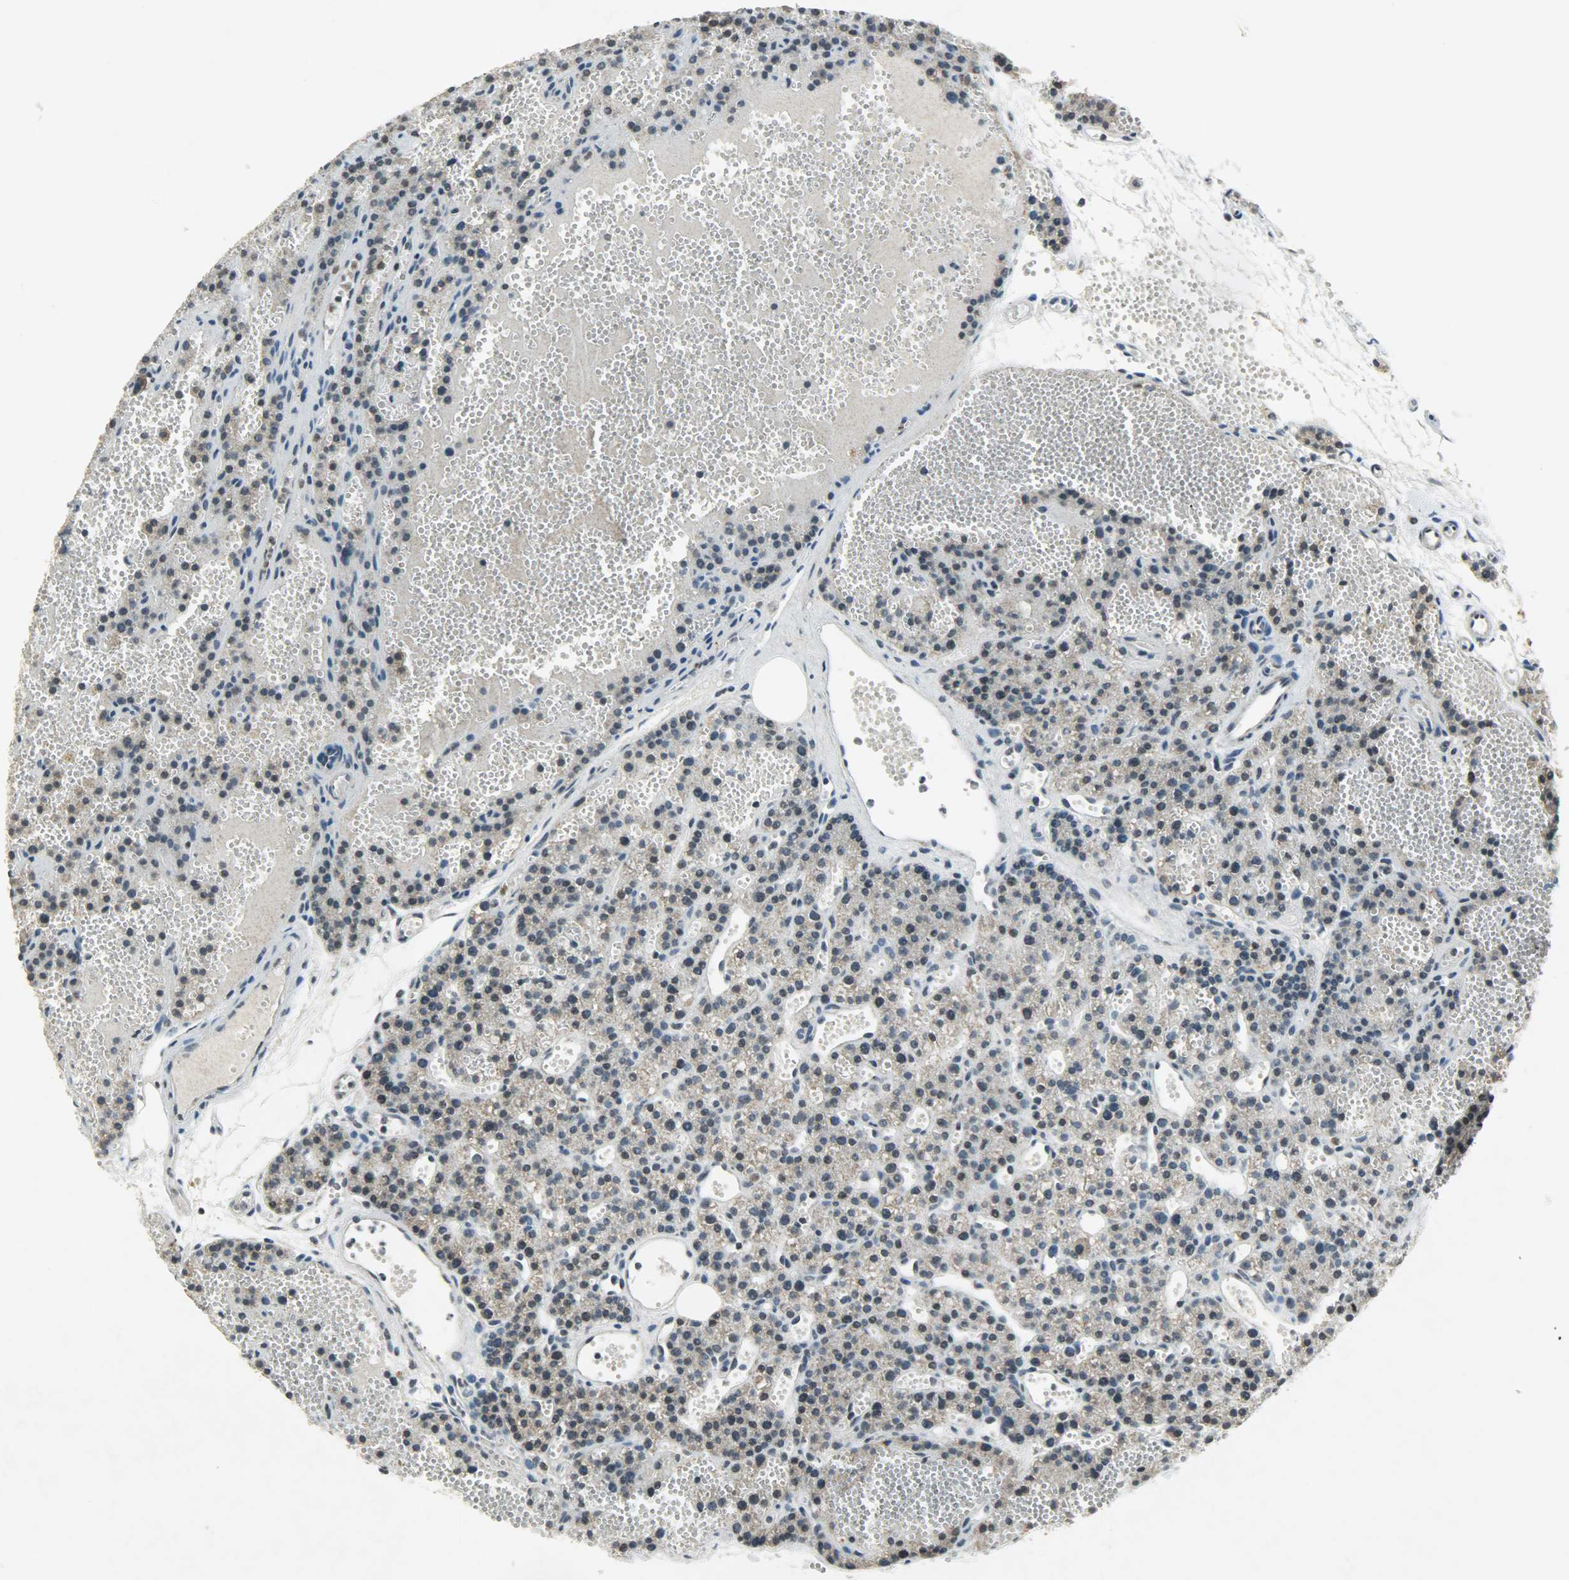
{"staining": {"intensity": "weak", "quantity": "25%-75%", "location": "nuclear"}, "tissue": "parathyroid gland", "cell_type": "Glandular cells", "image_type": "normal", "snomed": [{"axis": "morphology", "description": "Normal tissue, NOS"}, {"axis": "topography", "description": "Parathyroid gland"}], "caption": "IHC photomicrograph of benign parathyroid gland: parathyroid gland stained using IHC demonstrates low levels of weak protein expression localized specifically in the nuclear of glandular cells, appearing as a nuclear brown color.", "gene": "AURKB", "patient": {"sex": "male", "age": 25}}